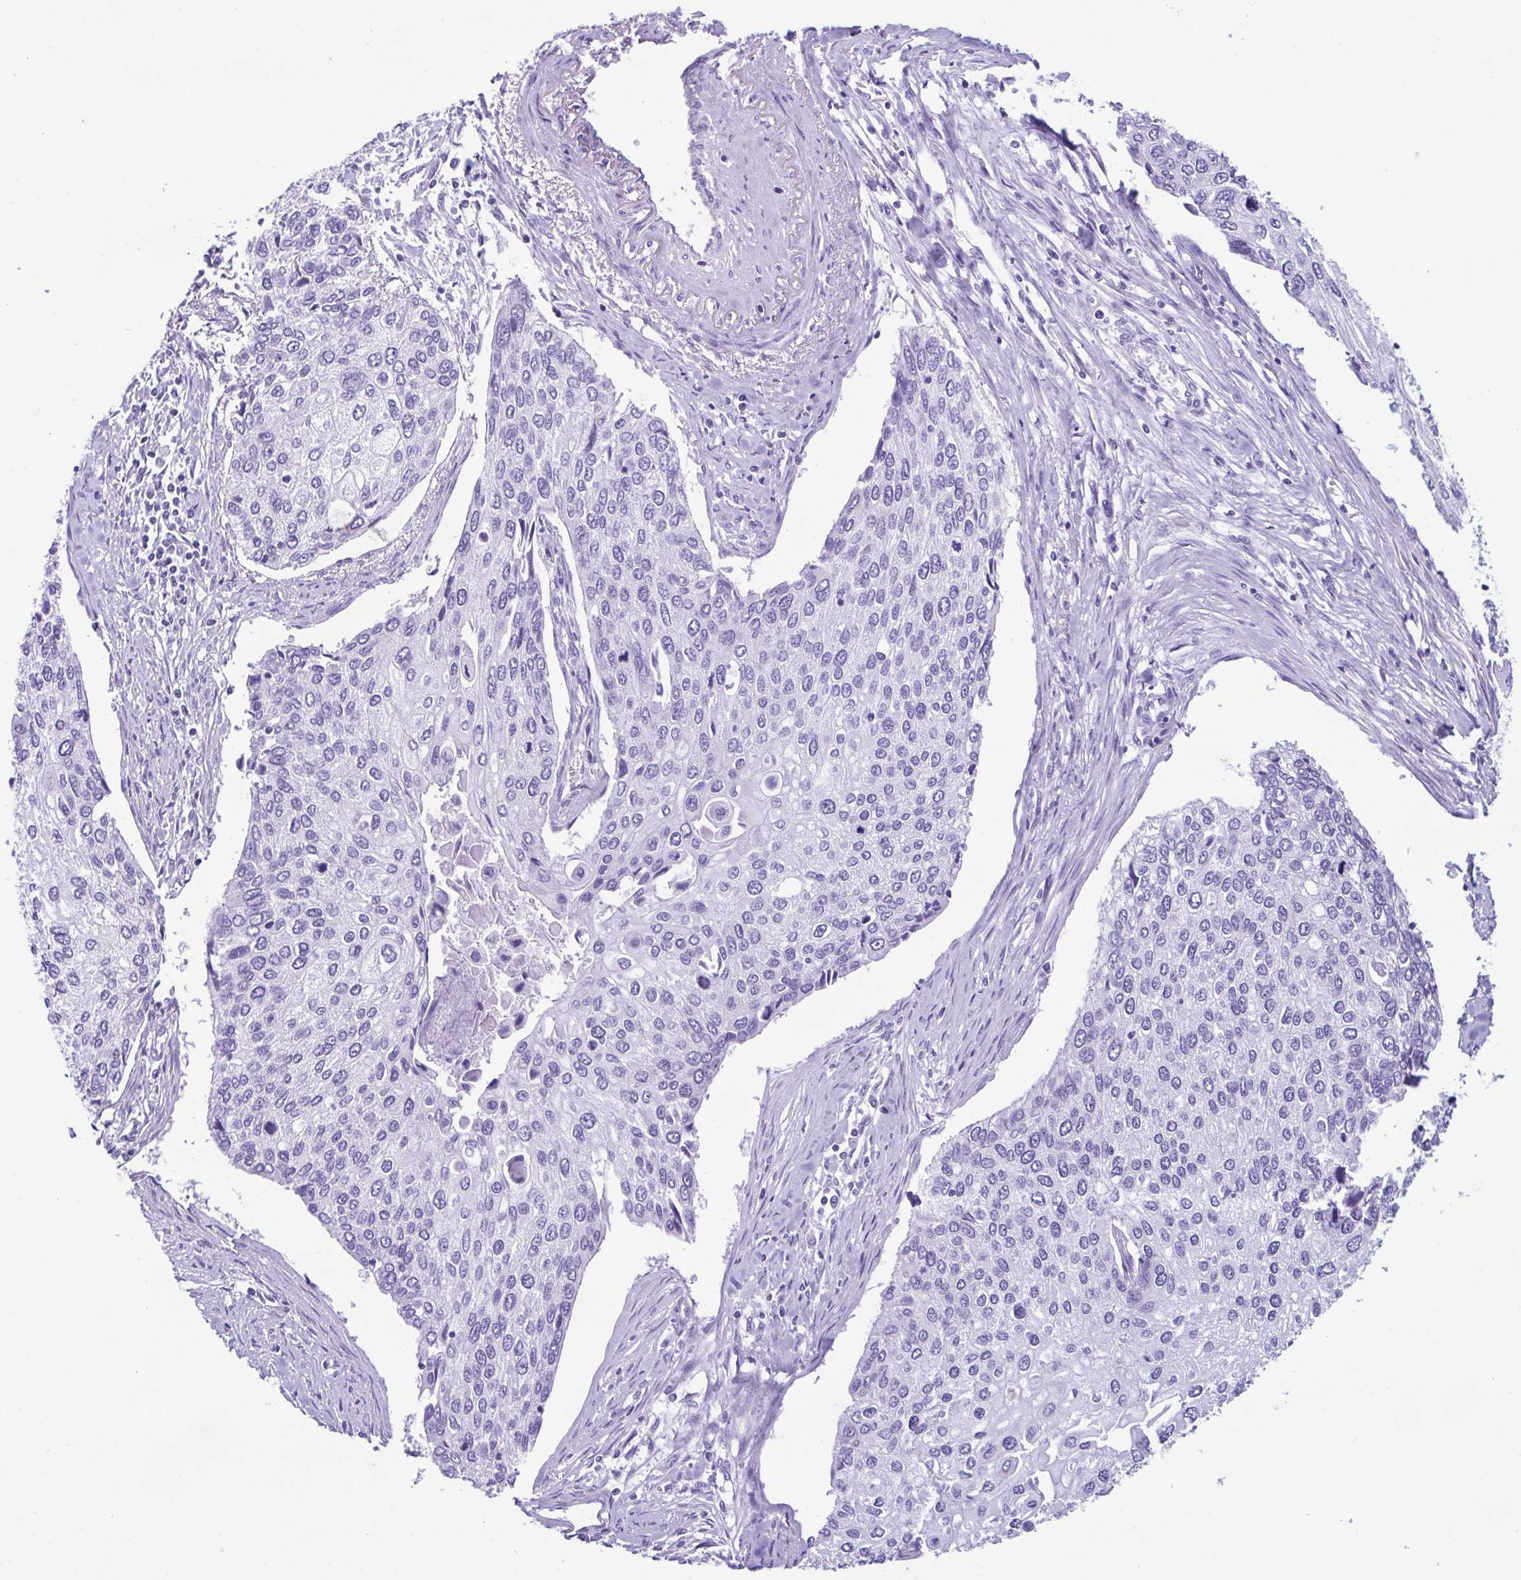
{"staining": {"intensity": "negative", "quantity": "none", "location": "none"}, "tissue": "lung cancer", "cell_type": "Tumor cells", "image_type": "cancer", "snomed": [{"axis": "morphology", "description": "Squamous cell carcinoma, NOS"}, {"axis": "morphology", "description": "Squamous cell carcinoma, metastatic, NOS"}, {"axis": "topography", "description": "Lung"}], "caption": "Protein analysis of metastatic squamous cell carcinoma (lung) shows no significant staining in tumor cells.", "gene": "ACTRT3", "patient": {"sex": "male", "age": 63}}